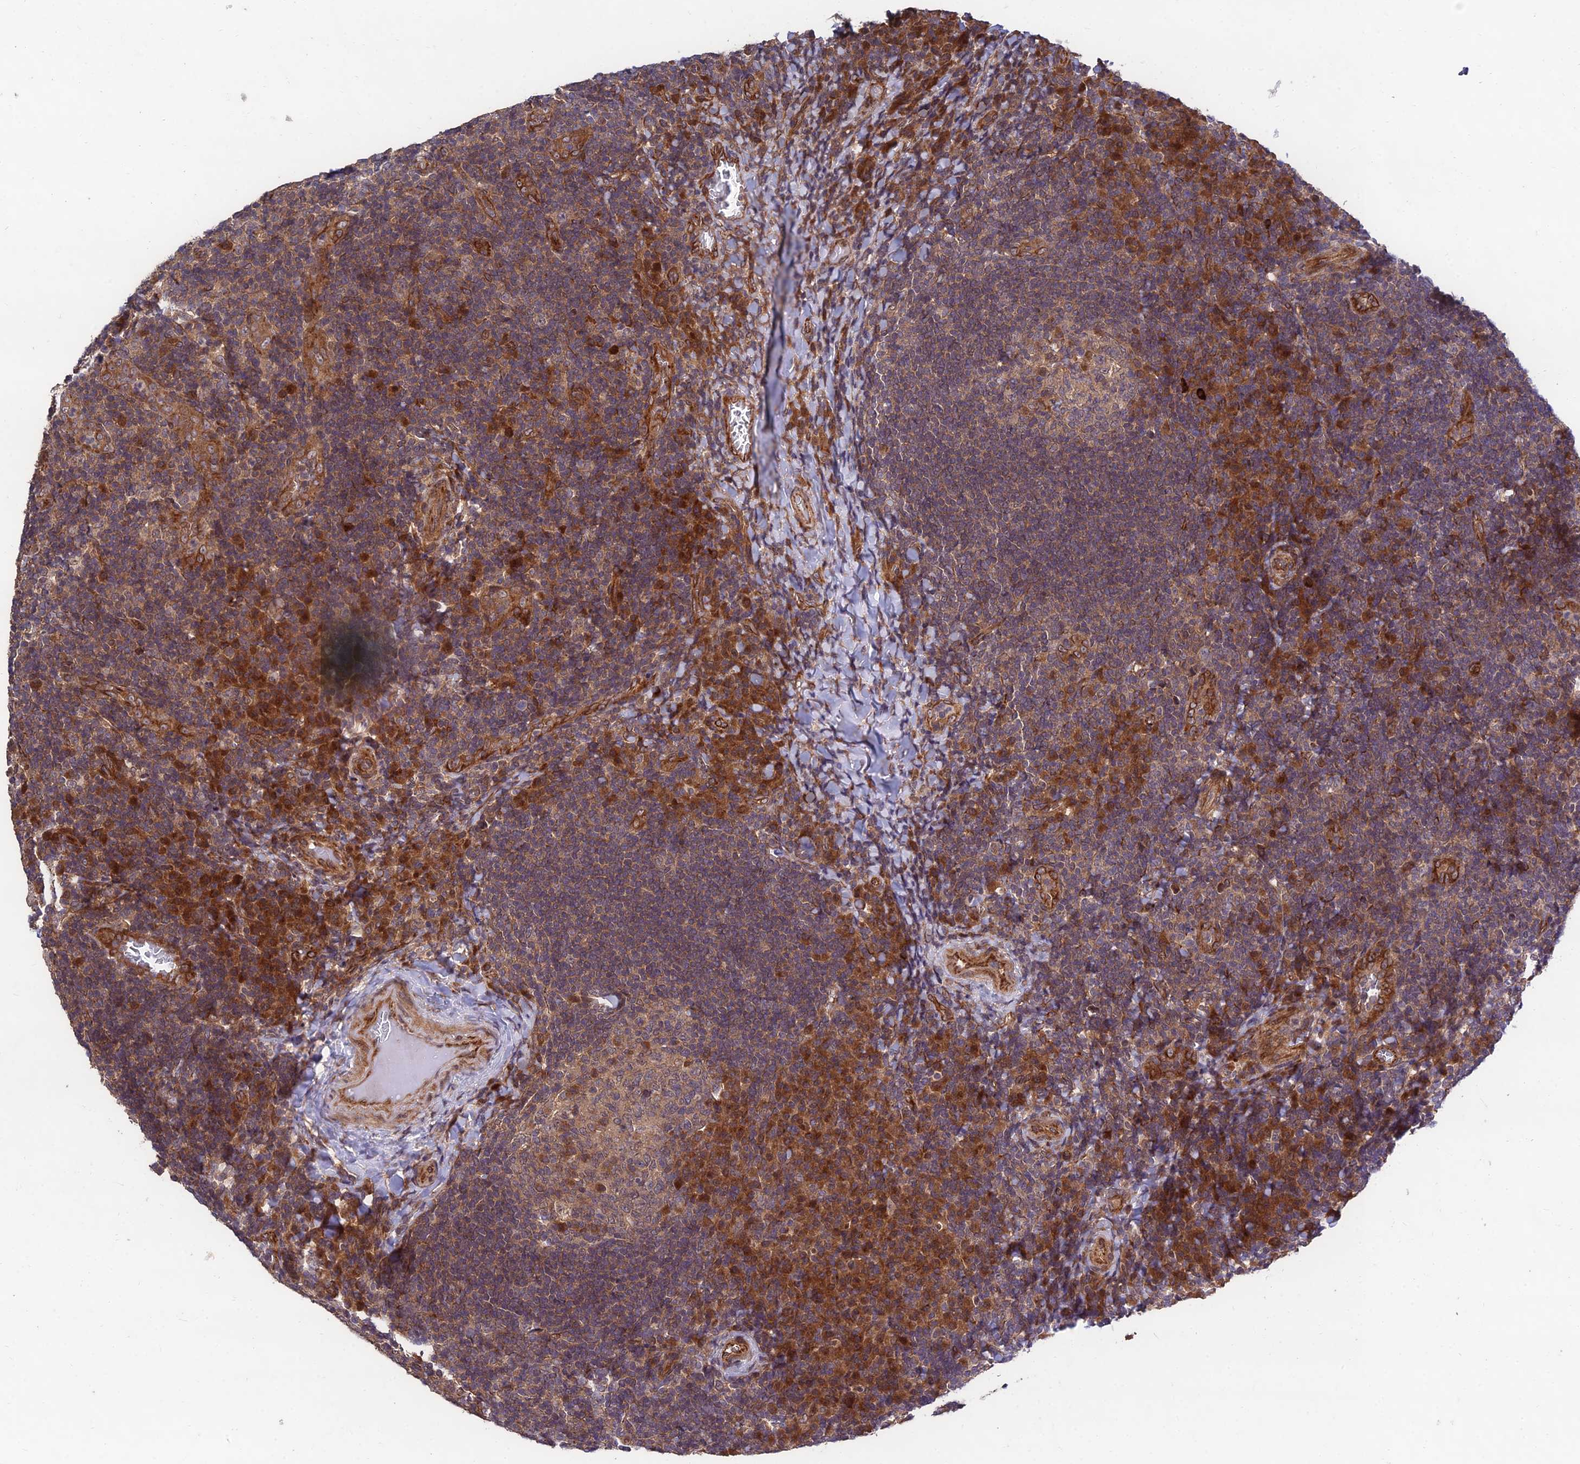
{"staining": {"intensity": "moderate", "quantity": "<25%", "location": "cytoplasmic/membranous"}, "tissue": "tonsil", "cell_type": "Germinal center cells", "image_type": "normal", "snomed": [{"axis": "morphology", "description": "Normal tissue, NOS"}, {"axis": "topography", "description": "Tonsil"}], "caption": "Immunohistochemical staining of unremarkable tonsil shows <25% levels of moderate cytoplasmic/membranous protein expression in approximately <25% of germinal center cells. The staining is performed using DAB (3,3'-diaminobenzidine) brown chromogen to label protein expression. The nuclei are counter-stained blue using hematoxylin.", "gene": "MKKS", "patient": {"sex": "male", "age": 17}}